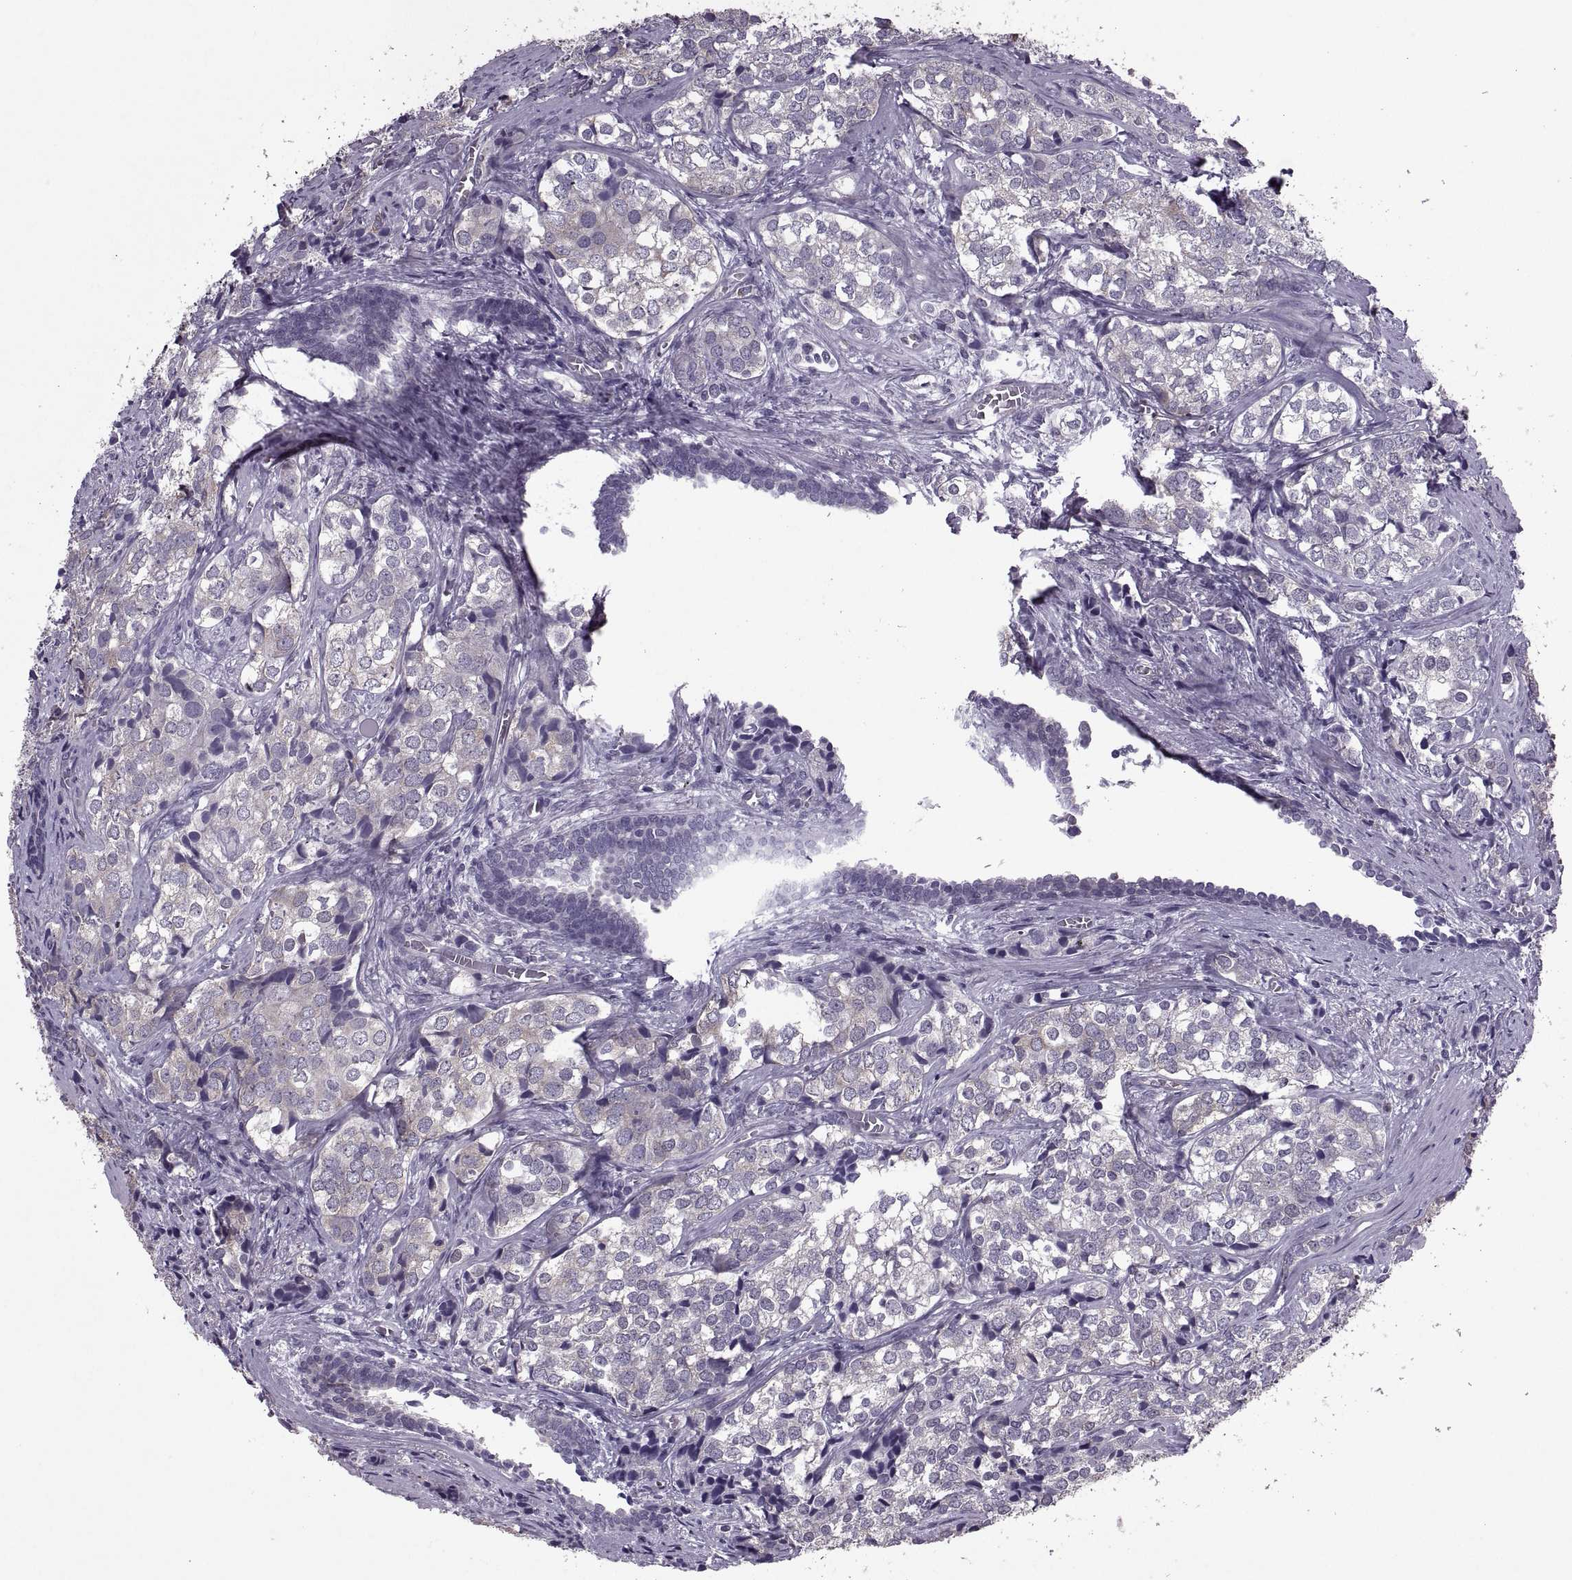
{"staining": {"intensity": "moderate", "quantity": "<25%", "location": "cytoplasmic/membranous"}, "tissue": "prostate cancer", "cell_type": "Tumor cells", "image_type": "cancer", "snomed": [{"axis": "morphology", "description": "Adenocarcinoma, NOS"}, {"axis": "topography", "description": "Prostate and seminal vesicle, NOS"}], "caption": "Tumor cells display moderate cytoplasmic/membranous staining in about <25% of cells in adenocarcinoma (prostate). (DAB (3,3'-diaminobenzidine) = brown stain, brightfield microscopy at high magnification).", "gene": "PABPC1", "patient": {"sex": "male", "age": 63}}